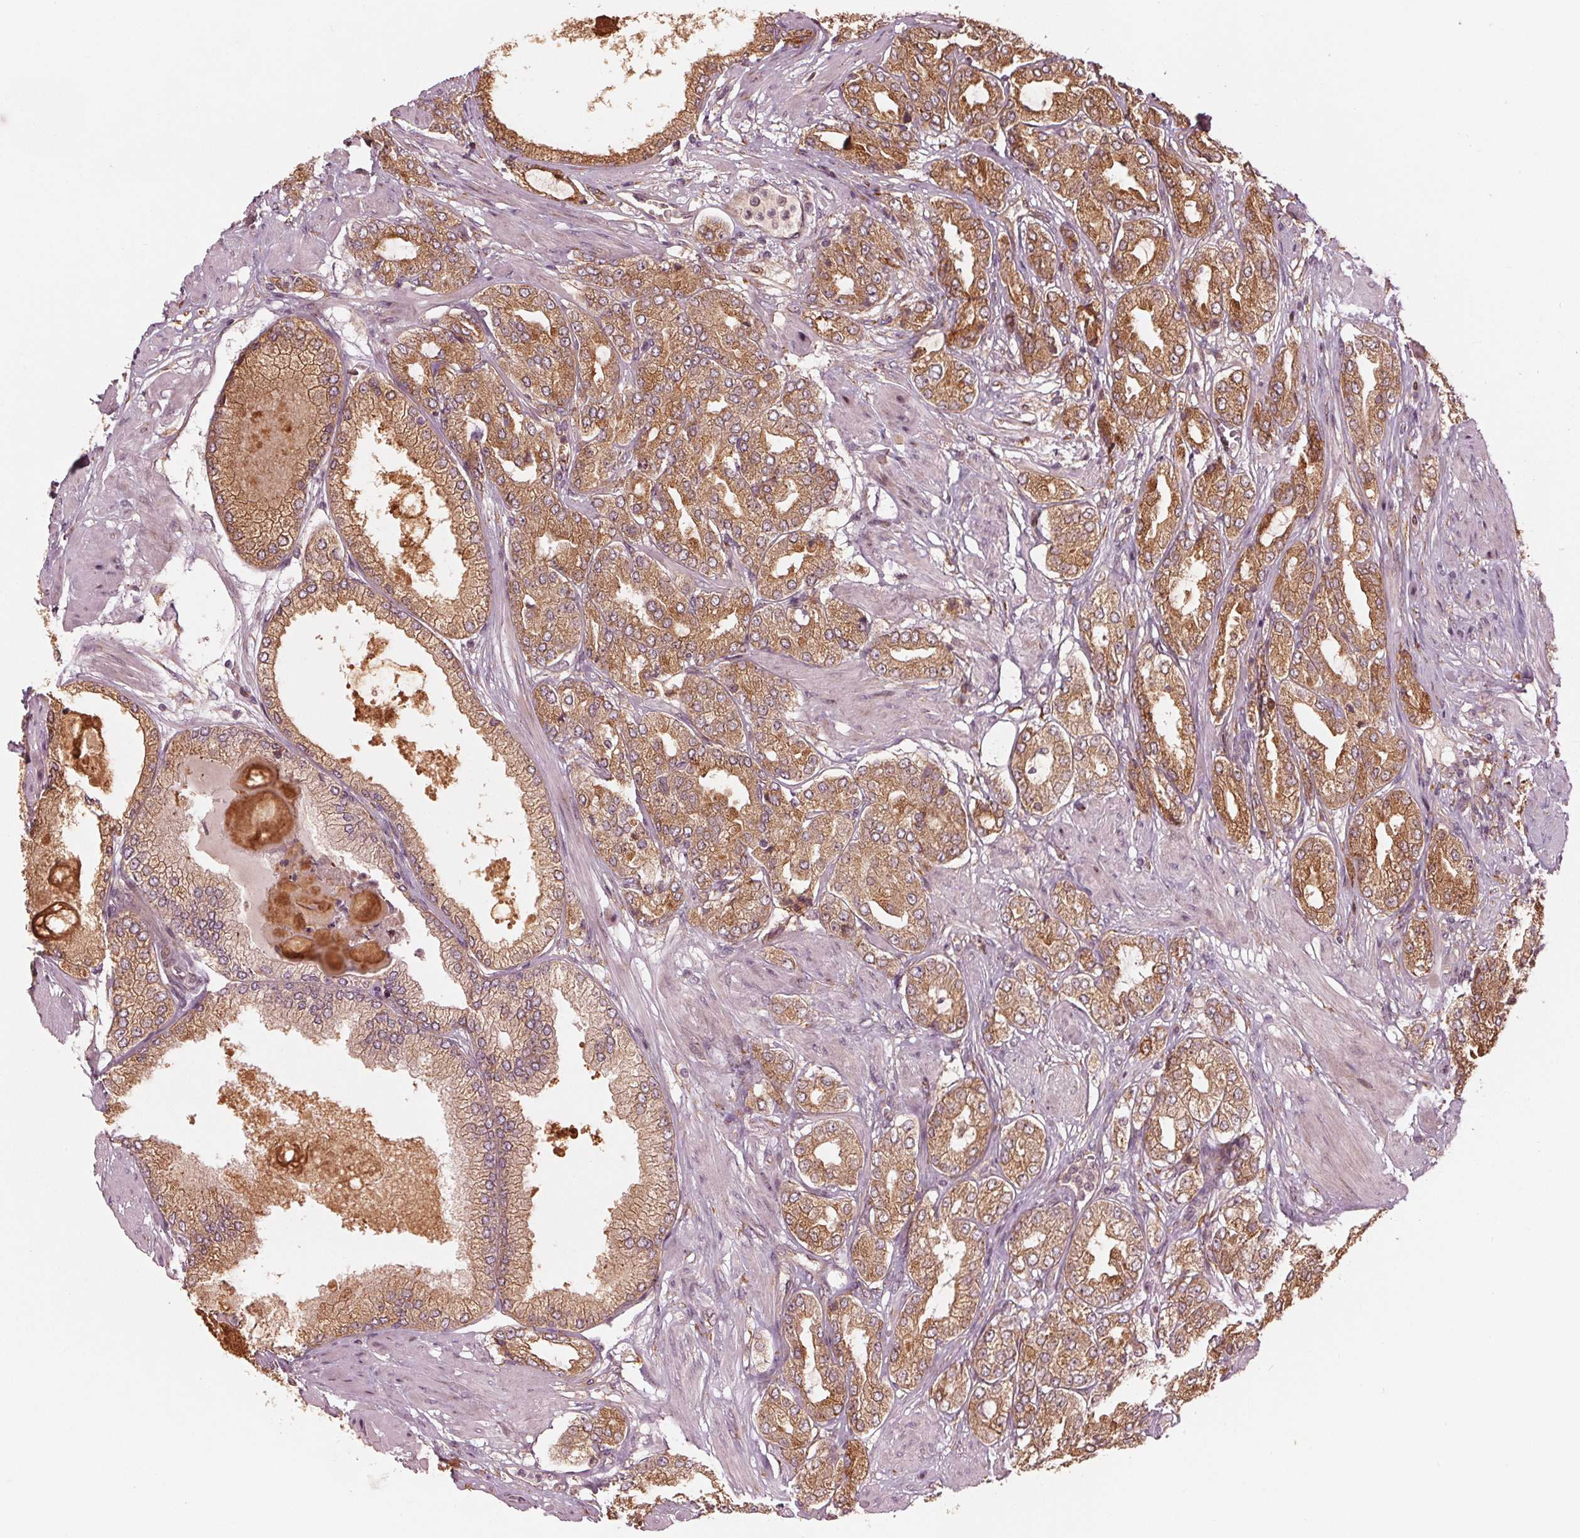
{"staining": {"intensity": "moderate", "quantity": ">75%", "location": "cytoplasmic/membranous"}, "tissue": "prostate cancer", "cell_type": "Tumor cells", "image_type": "cancer", "snomed": [{"axis": "morphology", "description": "Adenocarcinoma, High grade"}, {"axis": "topography", "description": "Prostate"}], "caption": "A brown stain labels moderate cytoplasmic/membranous expression of a protein in prostate high-grade adenocarcinoma tumor cells.", "gene": "CMIP", "patient": {"sex": "male", "age": 68}}